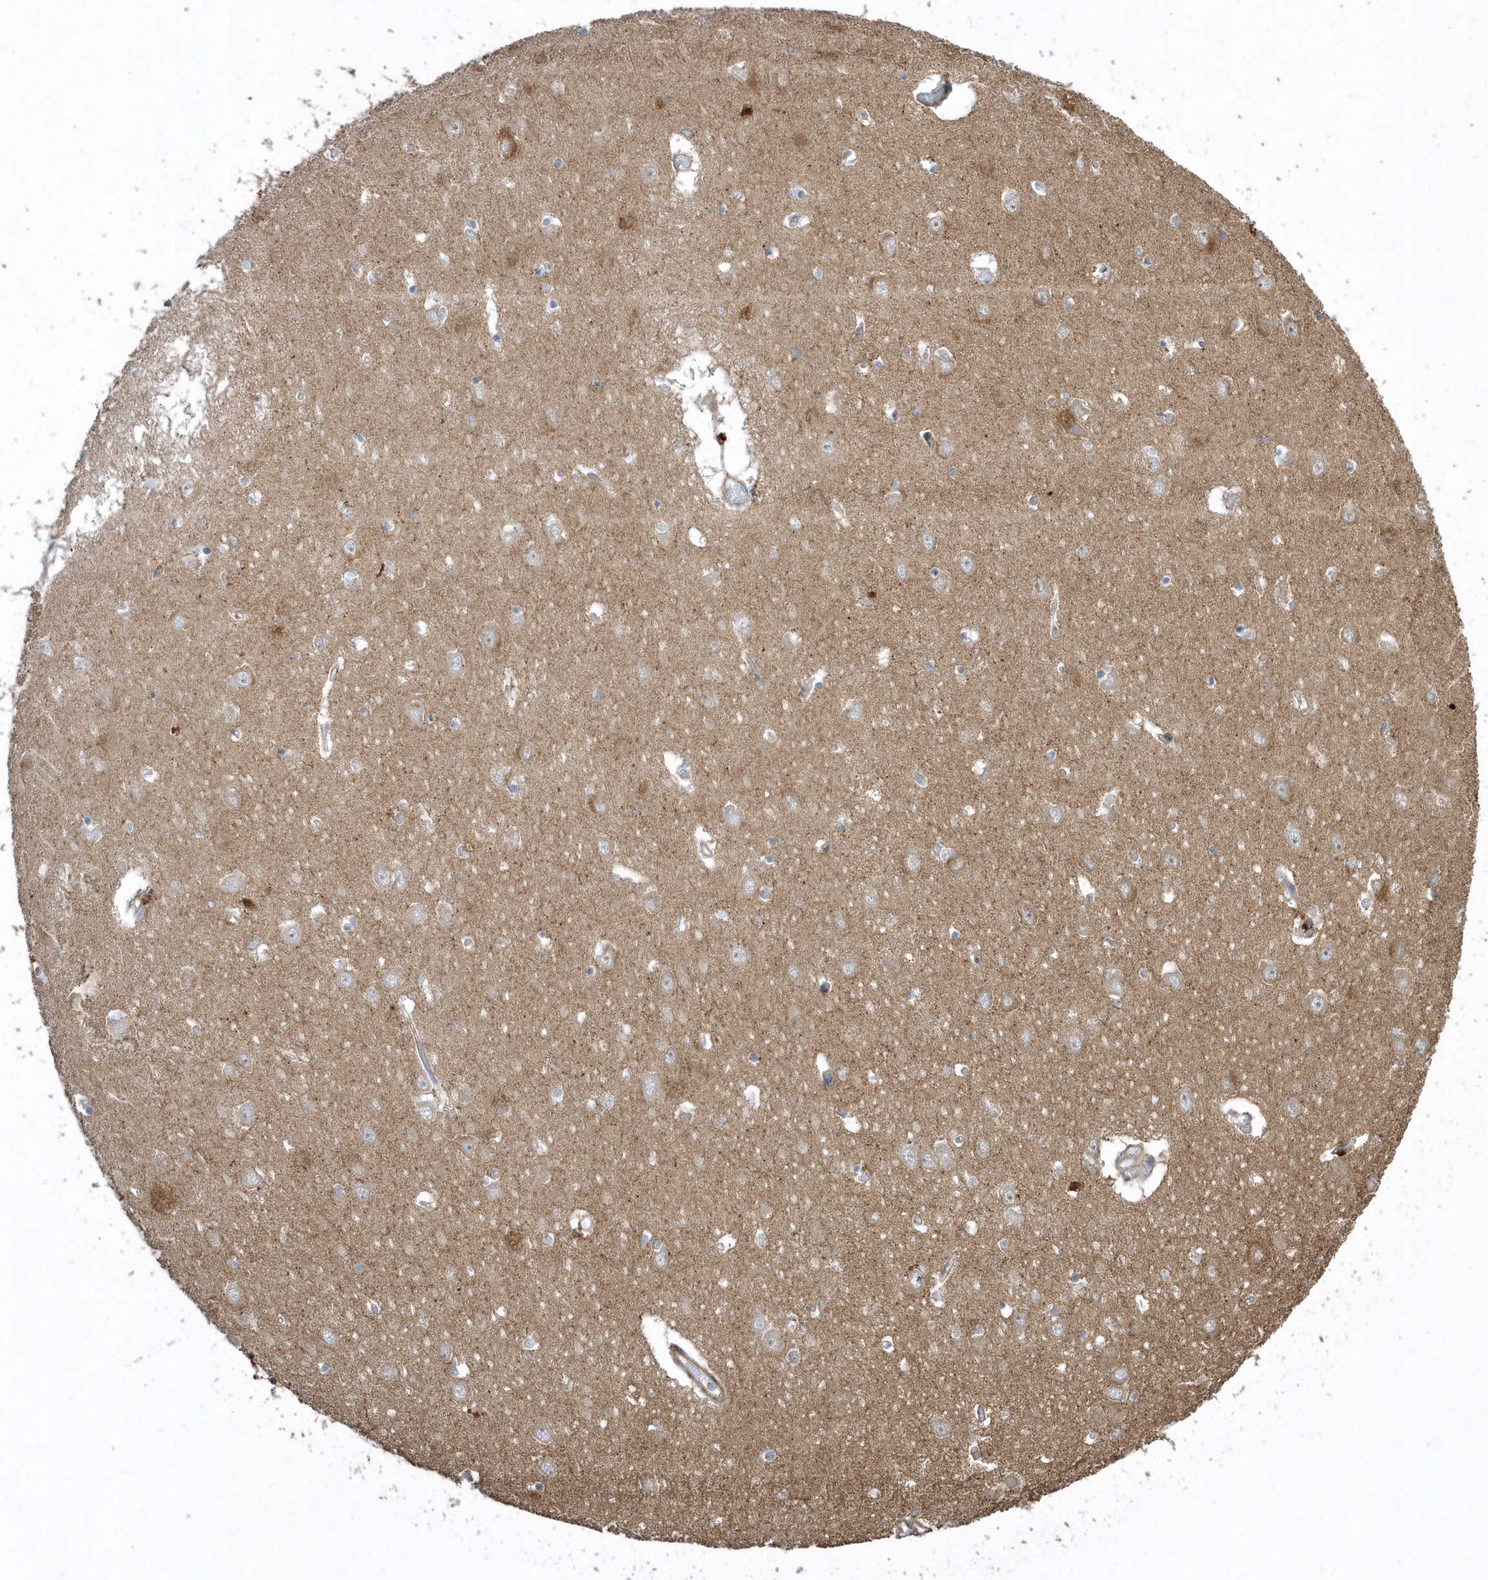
{"staining": {"intensity": "negative", "quantity": "none", "location": "none"}, "tissue": "hippocampus", "cell_type": "Glial cells", "image_type": "normal", "snomed": [{"axis": "morphology", "description": "Normal tissue, NOS"}, {"axis": "topography", "description": "Hippocampus"}], "caption": "Immunohistochemistry micrograph of unremarkable human hippocampus stained for a protein (brown), which reveals no expression in glial cells.", "gene": "SENP8", "patient": {"sex": "male", "age": 70}}